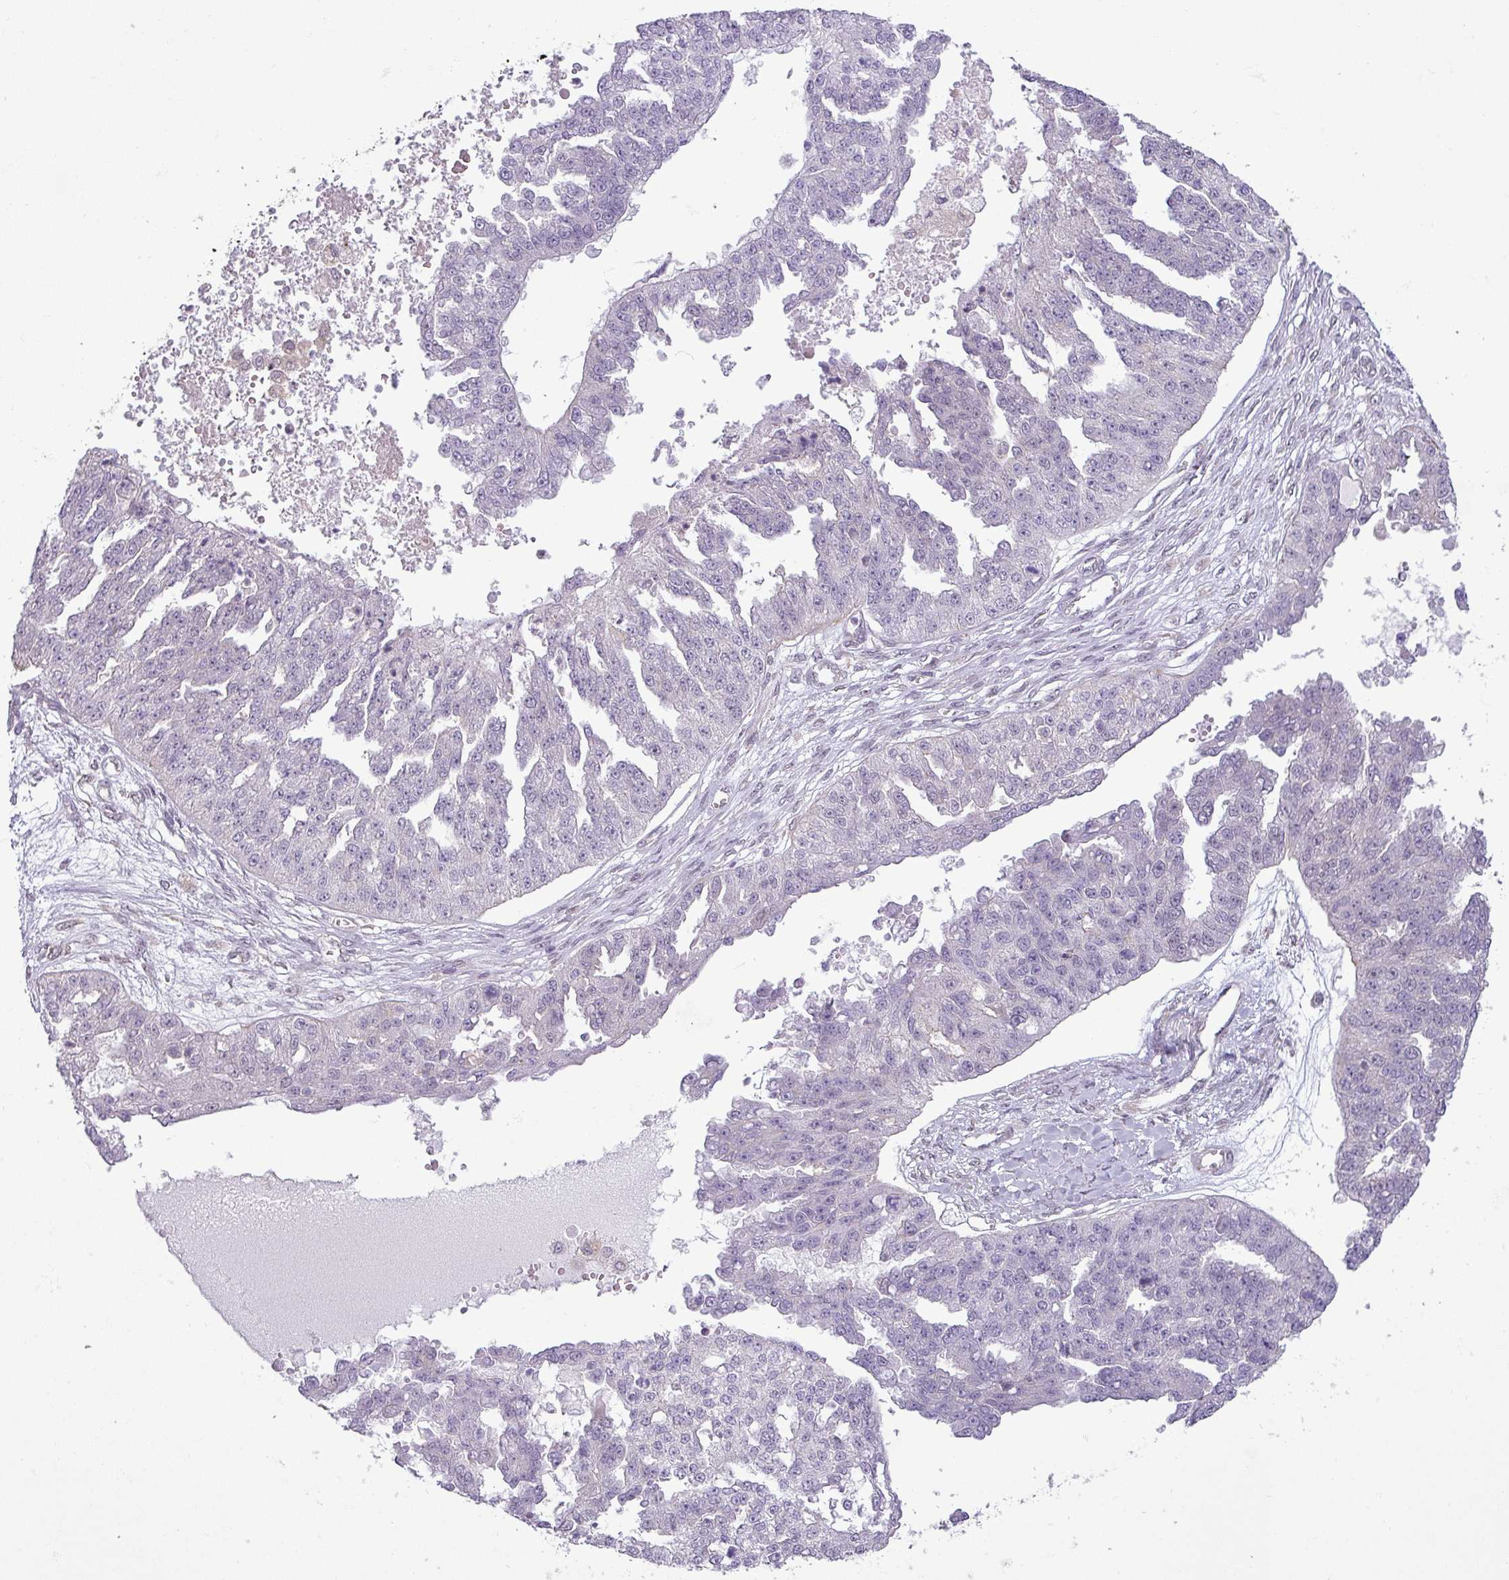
{"staining": {"intensity": "negative", "quantity": "none", "location": "none"}, "tissue": "ovarian cancer", "cell_type": "Tumor cells", "image_type": "cancer", "snomed": [{"axis": "morphology", "description": "Cystadenocarcinoma, serous, NOS"}, {"axis": "topography", "description": "Ovary"}], "caption": "The image shows no staining of tumor cells in ovarian cancer.", "gene": "CCDC144A", "patient": {"sex": "female", "age": 58}}